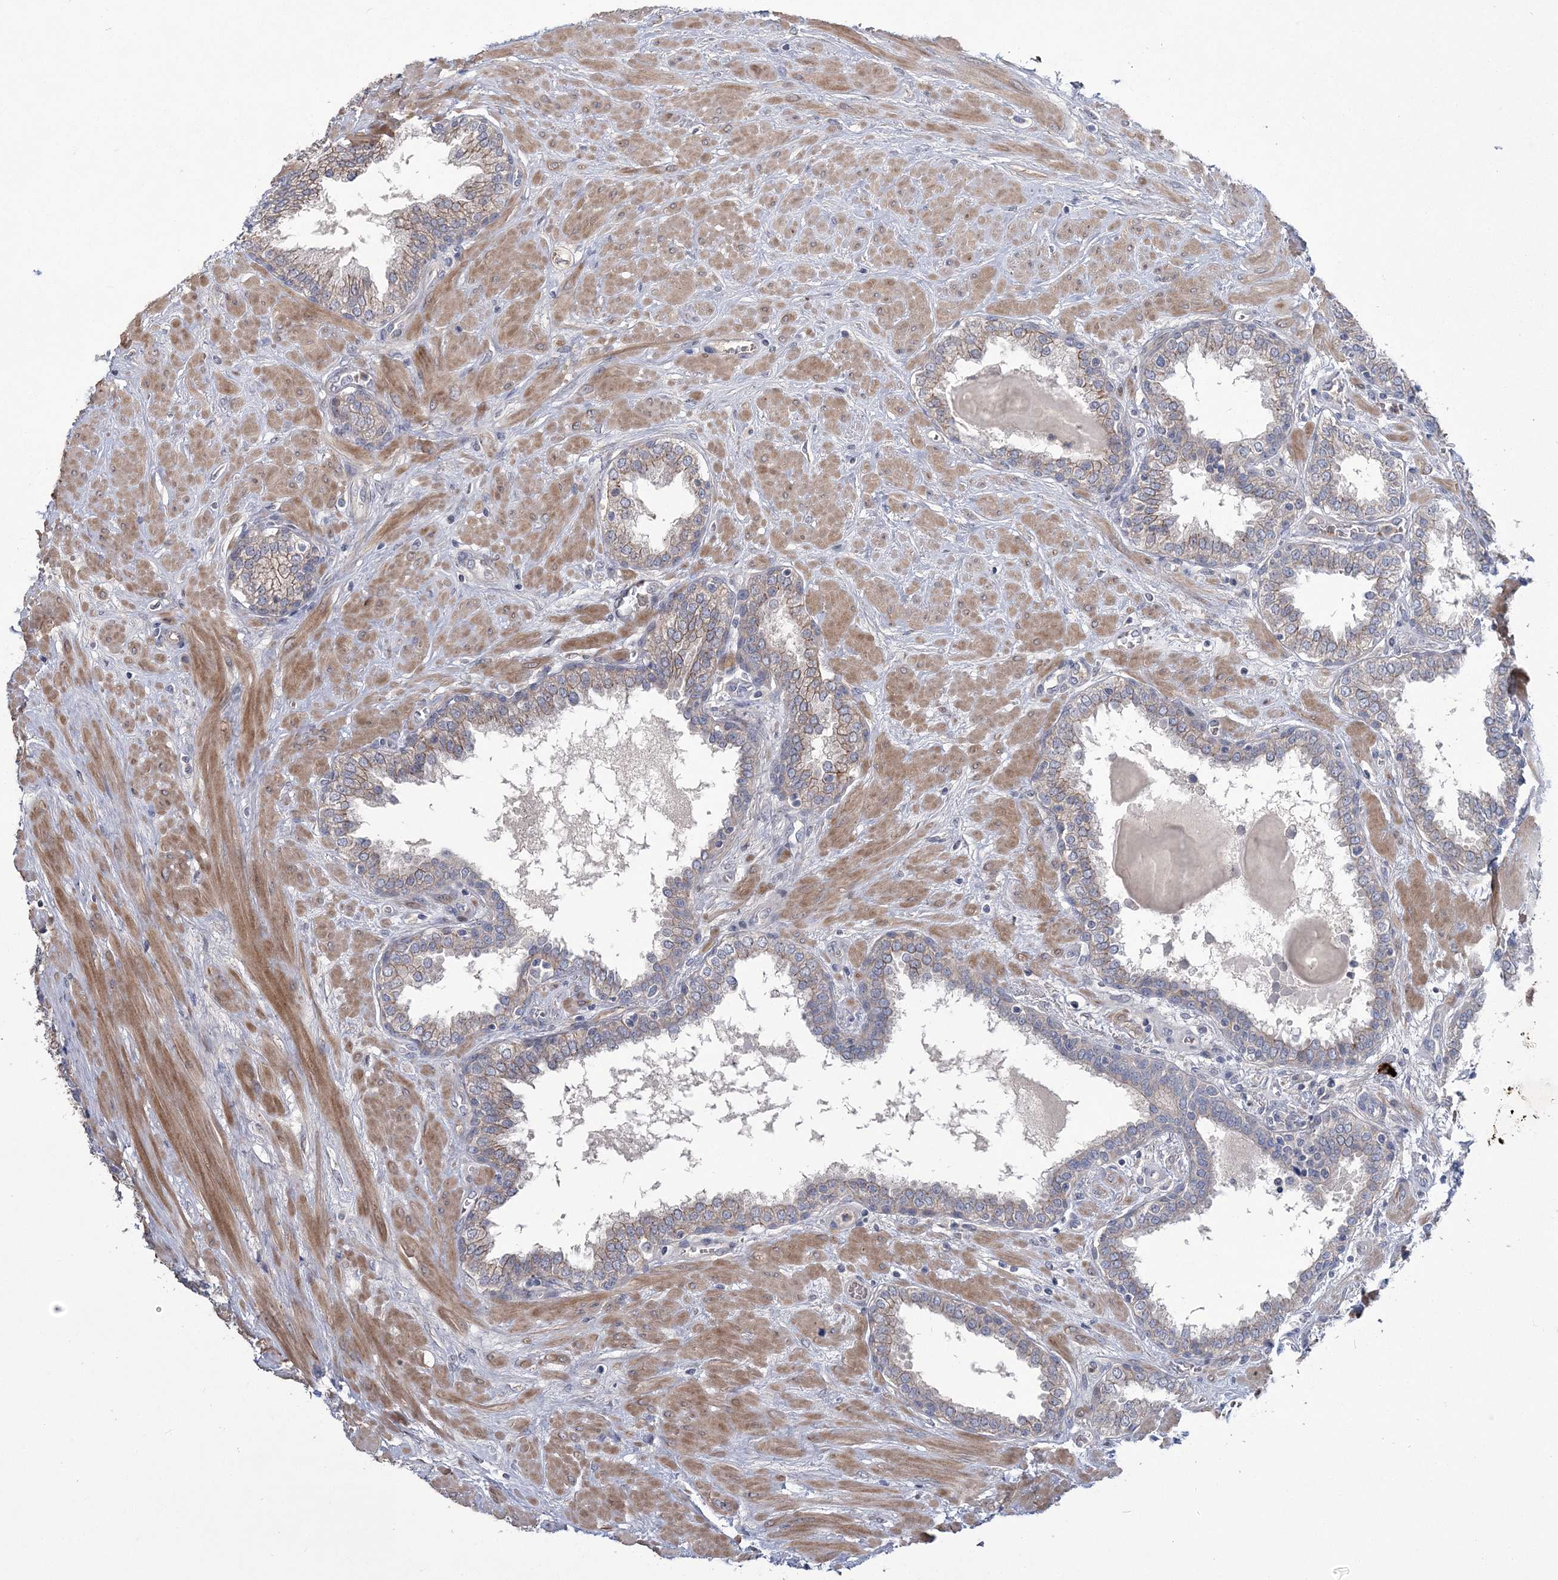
{"staining": {"intensity": "weak", "quantity": "25%-75%", "location": "cytoplasmic/membranous"}, "tissue": "prostate", "cell_type": "Glandular cells", "image_type": "normal", "snomed": [{"axis": "morphology", "description": "Normal tissue, NOS"}, {"axis": "topography", "description": "Prostate"}], "caption": "IHC micrograph of unremarkable prostate stained for a protein (brown), which shows low levels of weak cytoplasmic/membranous positivity in approximately 25%-75% of glandular cells.", "gene": "WBP1L", "patient": {"sex": "male", "age": 51}}